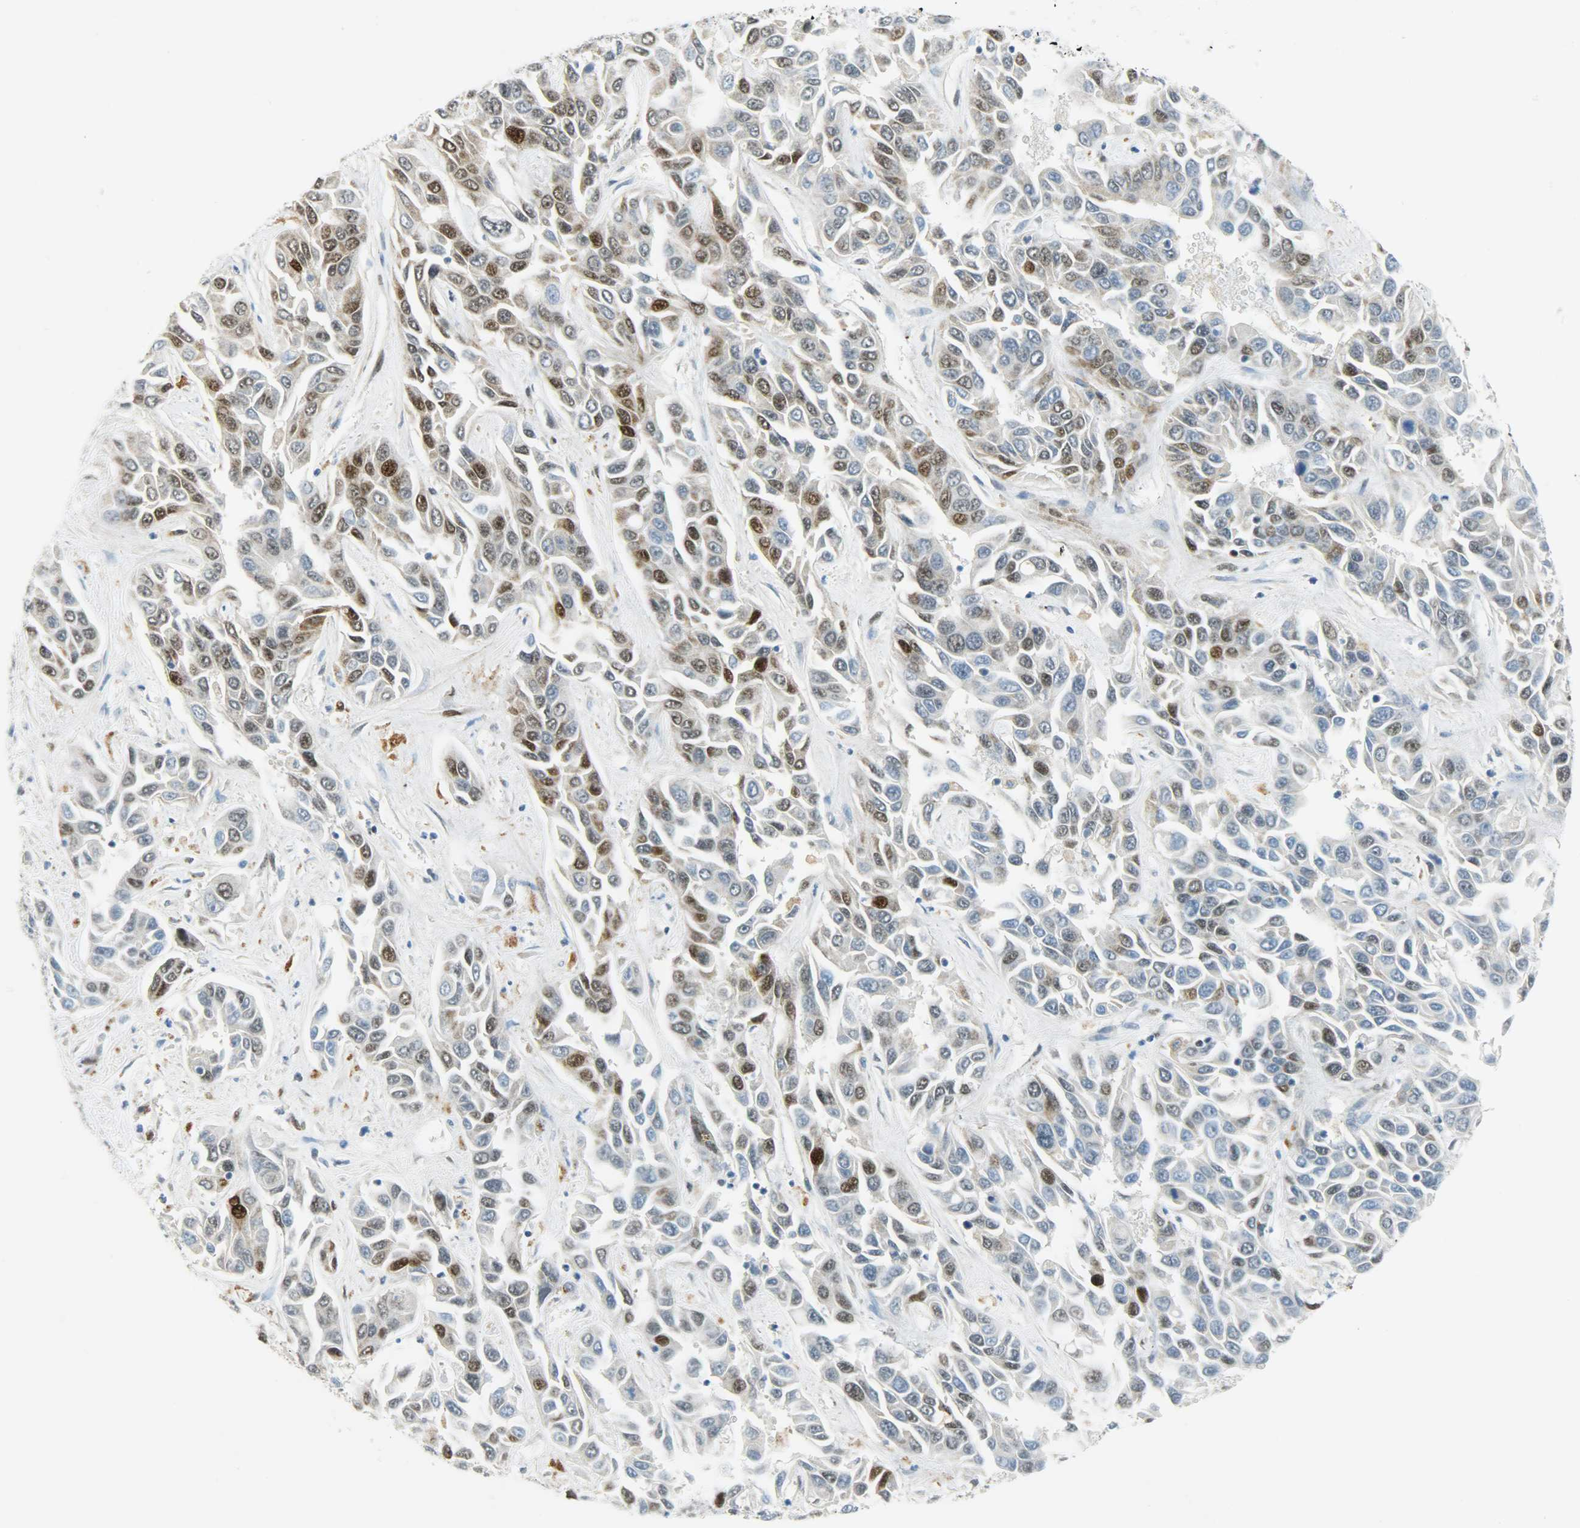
{"staining": {"intensity": "moderate", "quantity": "25%-75%", "location": "nuclear"}, "tissue": "liver cancer", "cell_type": "Tumor cells", "image_type": "cancer", "snomed": [{"axis": "morphology", "description": "Cholangiocarcinoma"}, {"axis": "topography", "description": "Liver"}], "caption": "Liver cholangiocarcinoma stained with immunohistochemistry (IHC) reveals moderate nuclear expression in approximately 25%-75% of tumor cells.", "gene": "JUNB", "patient": {"sex": "female", "age": 52}}